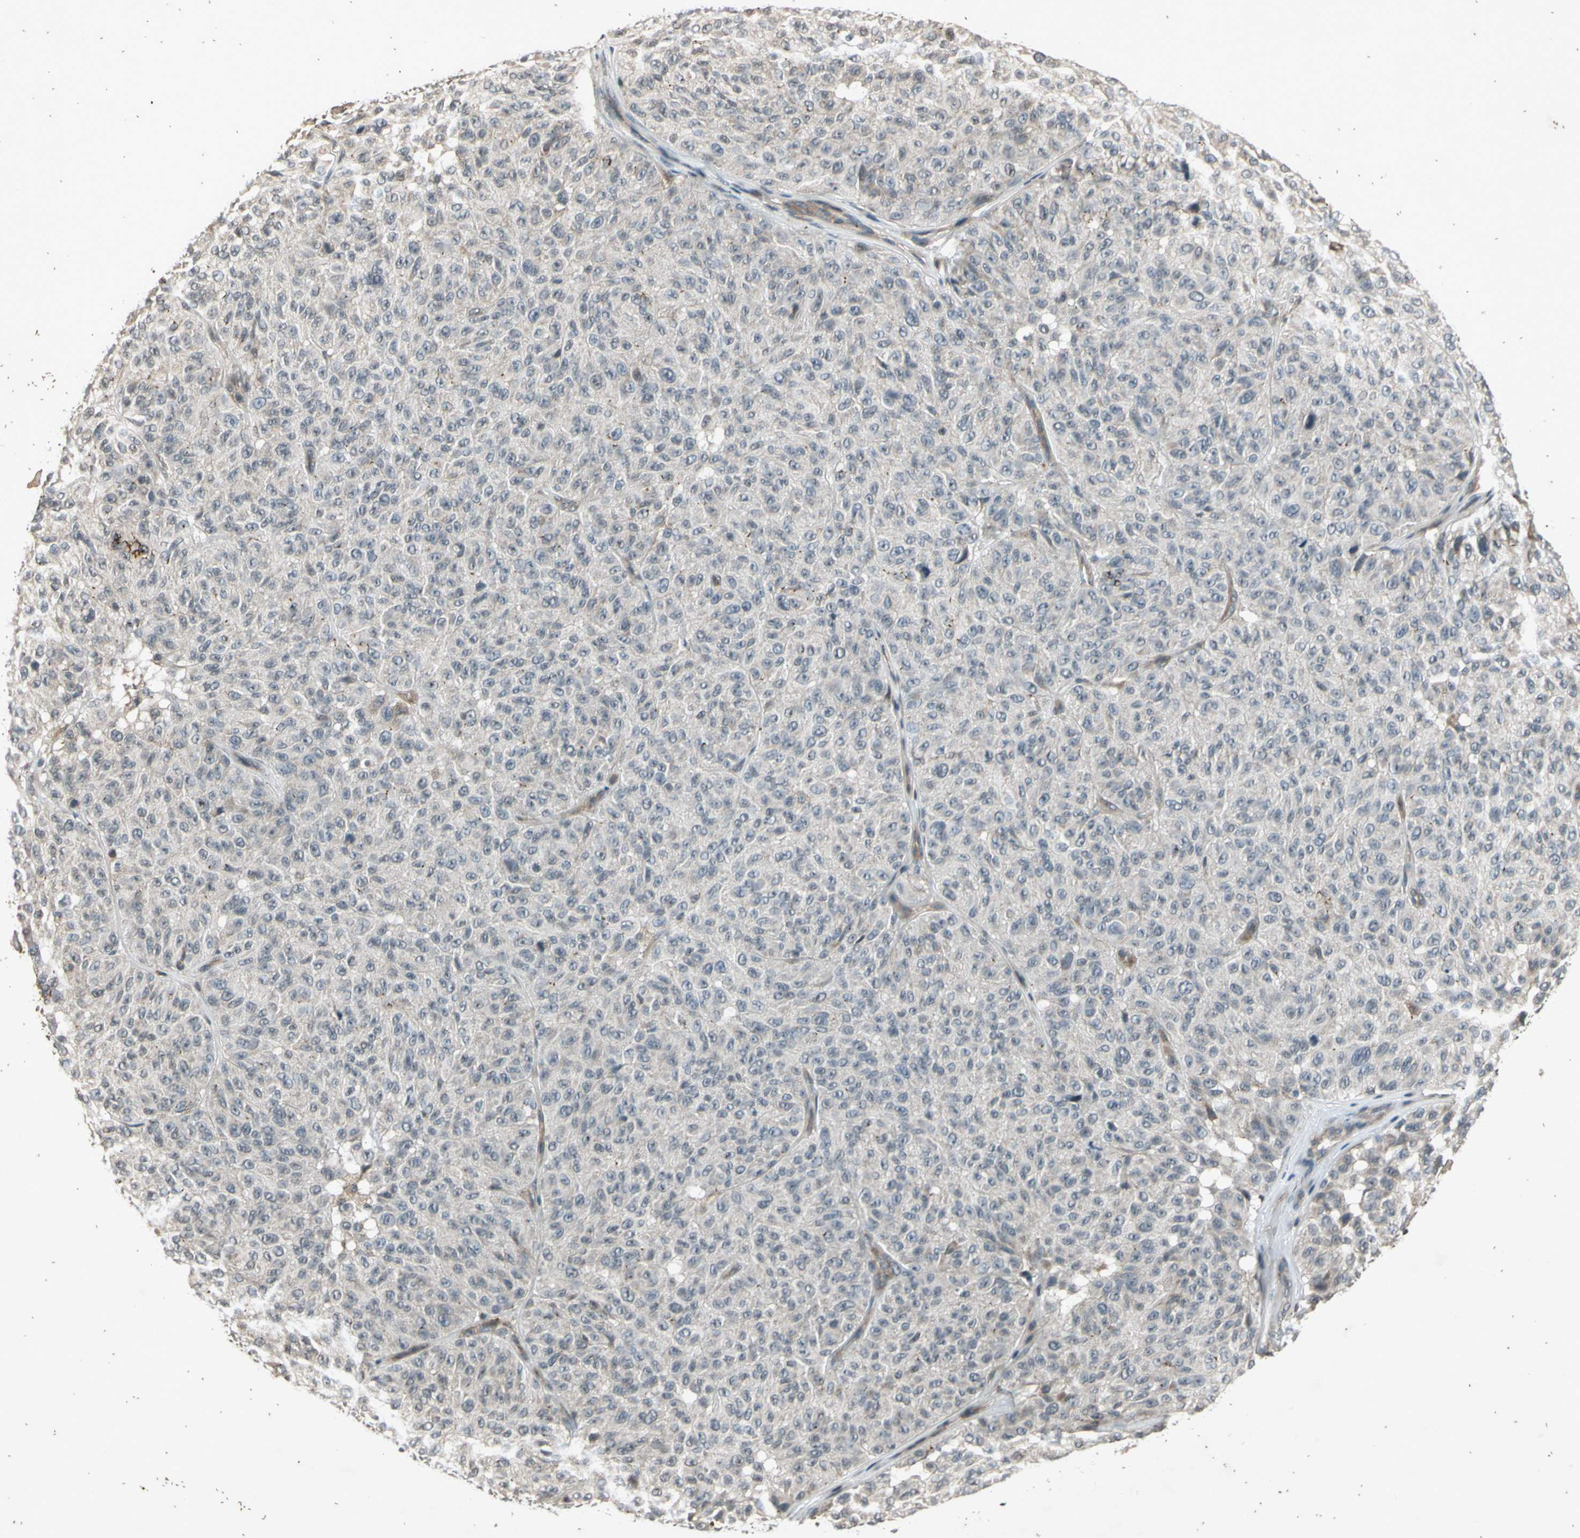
{"staining": {"intensity": "negative", "quantity": "none", "location": "none"}, "tissue": "melanoma", "cell_type": "Tumor cells", "image_type": "cancer", "snomed": [{"axis": "morphology", "description": "Malignant melanoma, NOS"}, {"axis": "topography", "description": "Skin"}], "caption": "Image shows no significant protein expression in tumor cells of melanoma. (Brightfield microscopy of DAB immunohistochemistry at high magnification).", "gene": "EFNB2", "patient": {"sex": "female", "age": 46}}